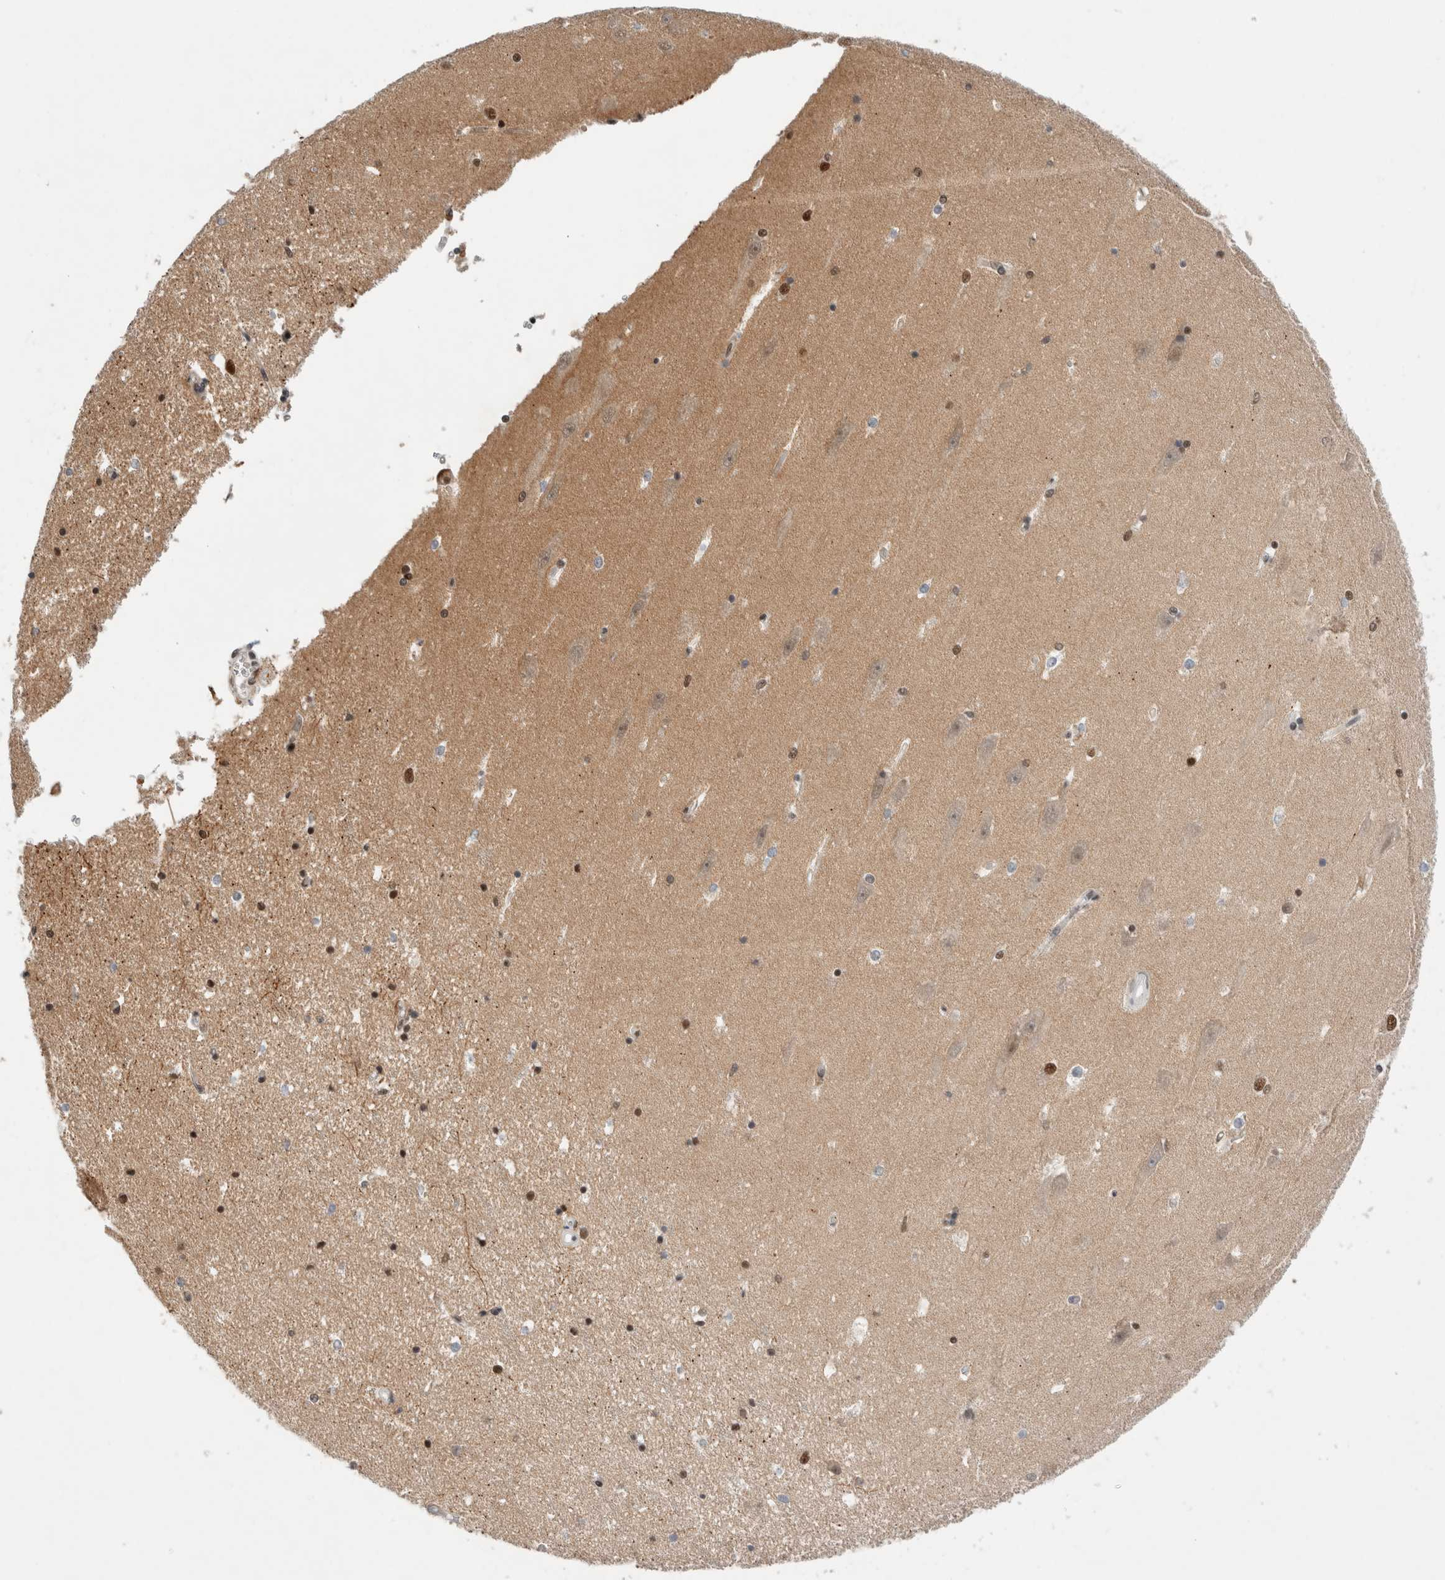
{"staining": {"intensity": "strong", "quantity": "<25%", "location": "nuclear"}, "tissue": "hippocampus", "cell_type": "Glial cells", "image_type": "normal", "snomed": [{"axis": "morphology", "description": "Normal tissue, NOS"}, {"axis": "topography", "description": "Hippocampus"}], "caption": "Glial cells reveal medium levels of strong nuclear positivity in about <25% of cells in normal human hippocampus. (IHC, brightfield microscopy, high magnification).", "gene": "NCAPG2", "patient": {"sex": "male", "age": 45}}